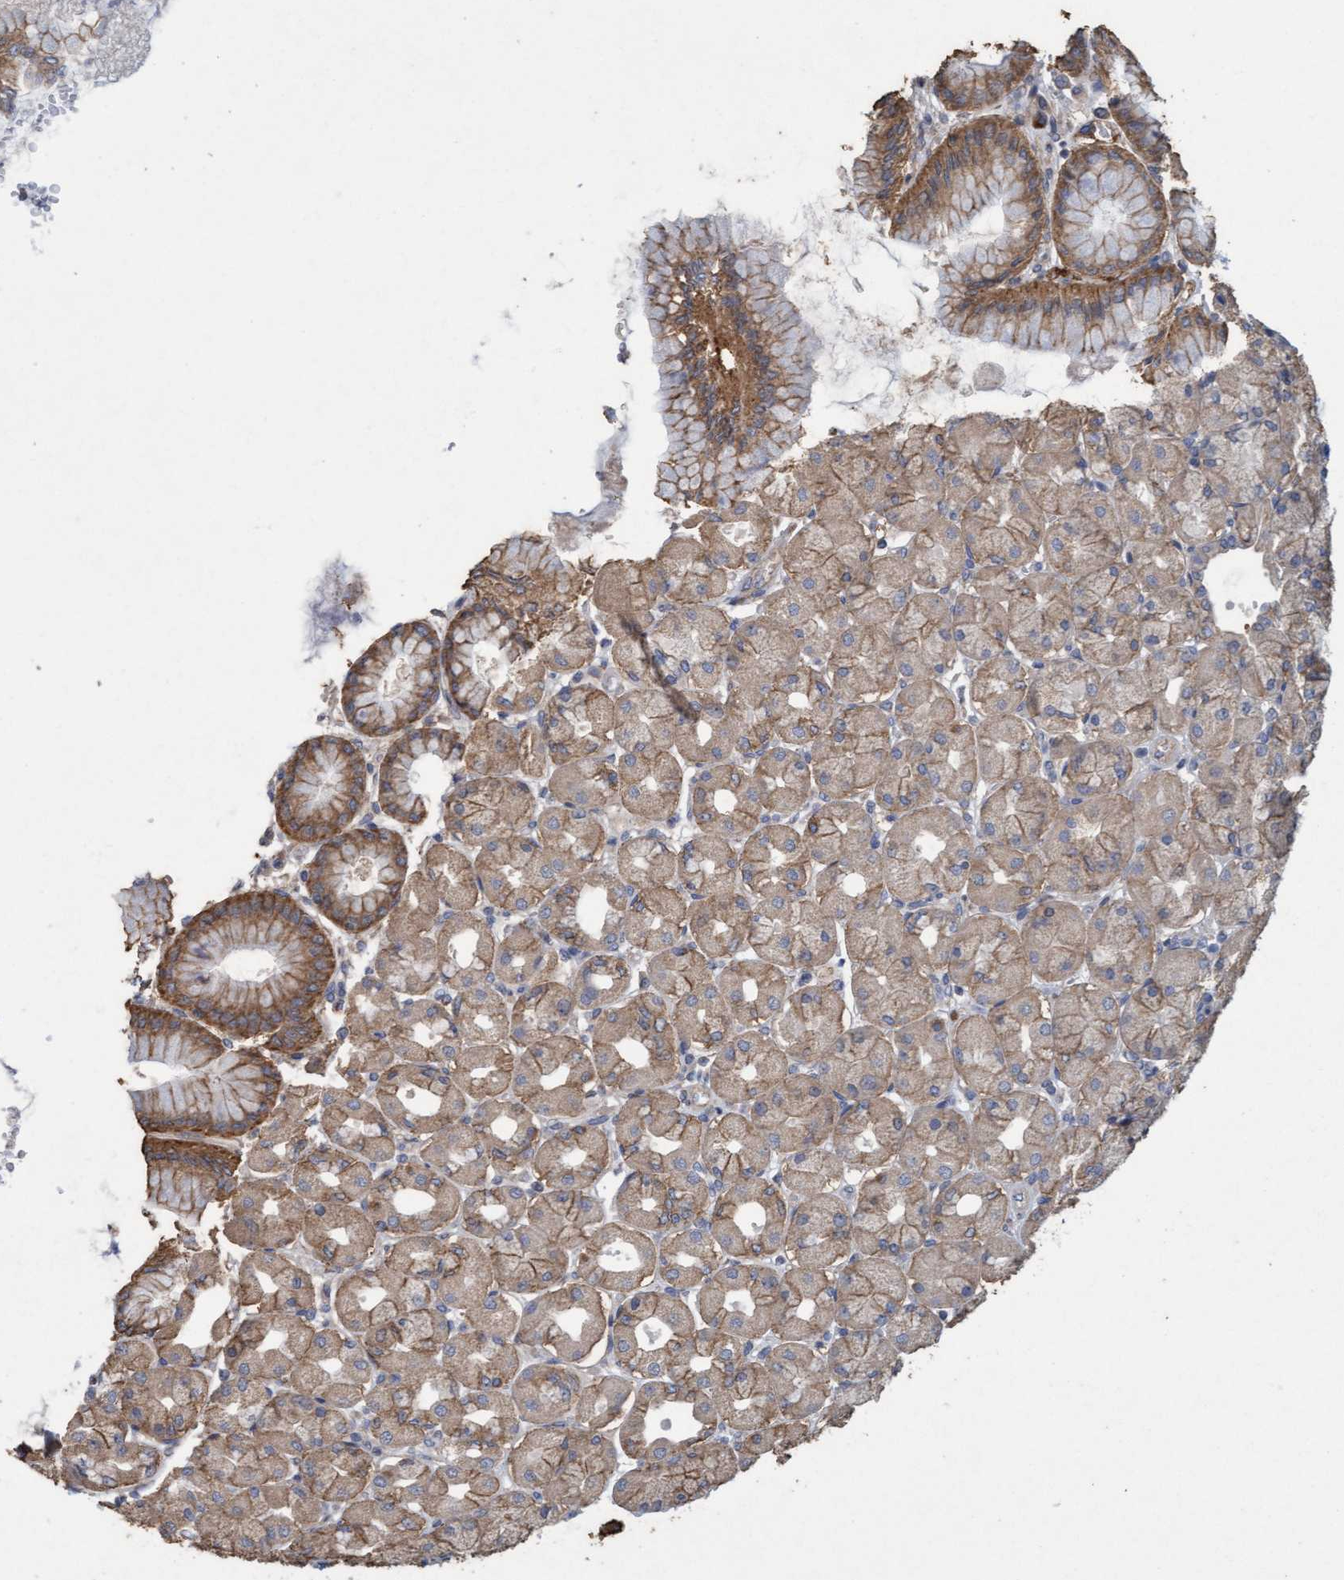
{"staining": {"intensity": "moderate", "quantity": ">75%", "location": "cytoplasmic/membranous"}, "tissue": "stomach", "cell_type": "Glandular cells", "image_type": "normal", "snomed": [{"axis": "morphology", "description": "Normal tissue, NOS"}, {"axis": "topography", "description": "Stomach, upper"}], "caption": "Stomach stained with a protein marker shows moderate staining in glandular cells.", "gene": "DDHD2", "patient": {"sex": "female", "age": 56}}